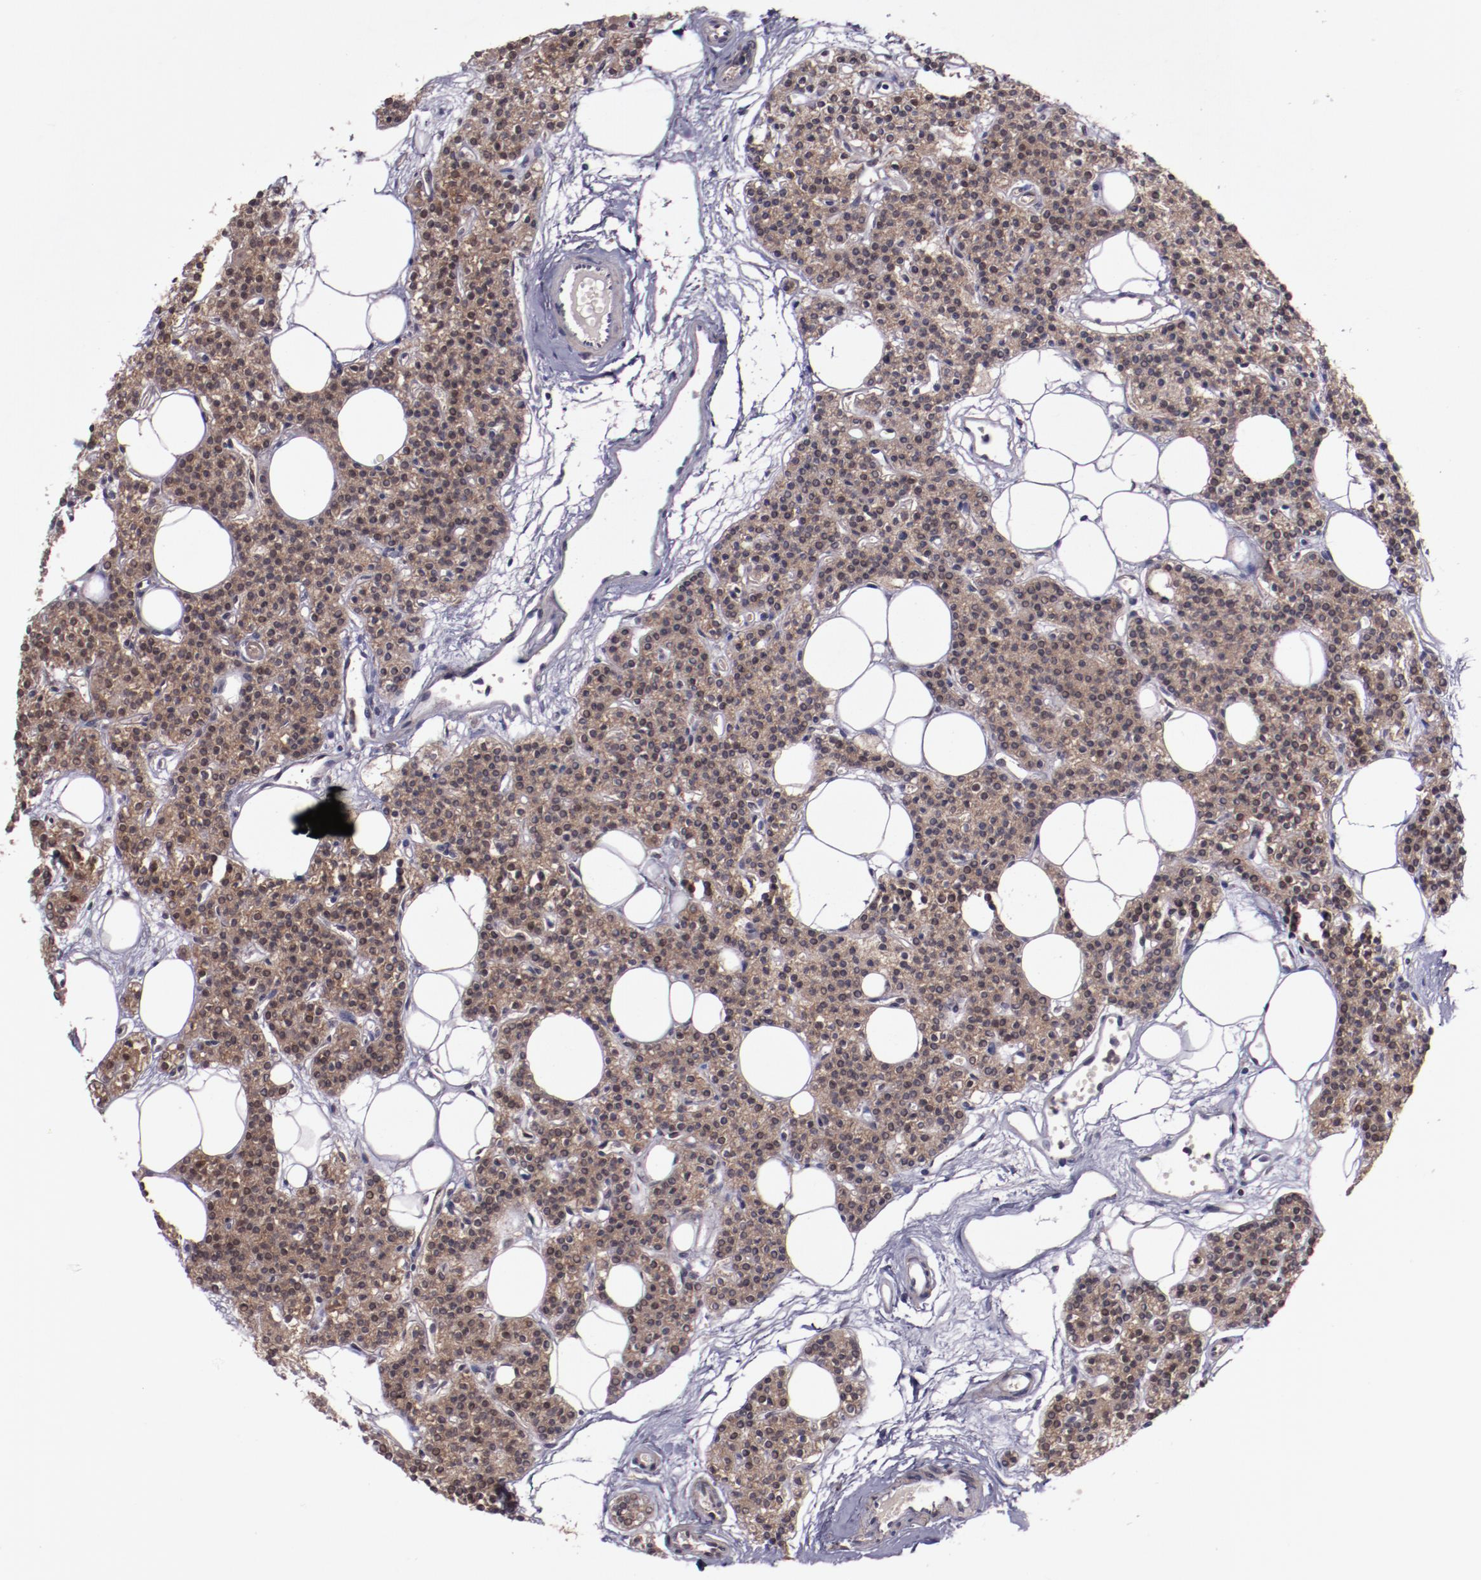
{"staining": {"intensity": "weak", "quantity": ">75%", "location": "cytoplasmic/membranous,nuclear"}, "tissue": "parathyroid gland", "cell_type": "Glandular cells", "image_type": "normal", "snomed": [{"axis": "morphology", "description": "Normal tissue, NOS"}, {"axis": "topography", "description": "Parathyroid gland"}], "caption": "Immunohistochemical staining of unremarkable human parathyroid gland shows weak cytoplasmic/membranous,nuclear protein expression in approximately >75% of glandular cells.", "gene": "FTSJ1", "patient": {"sex": "male", "age": 24}}